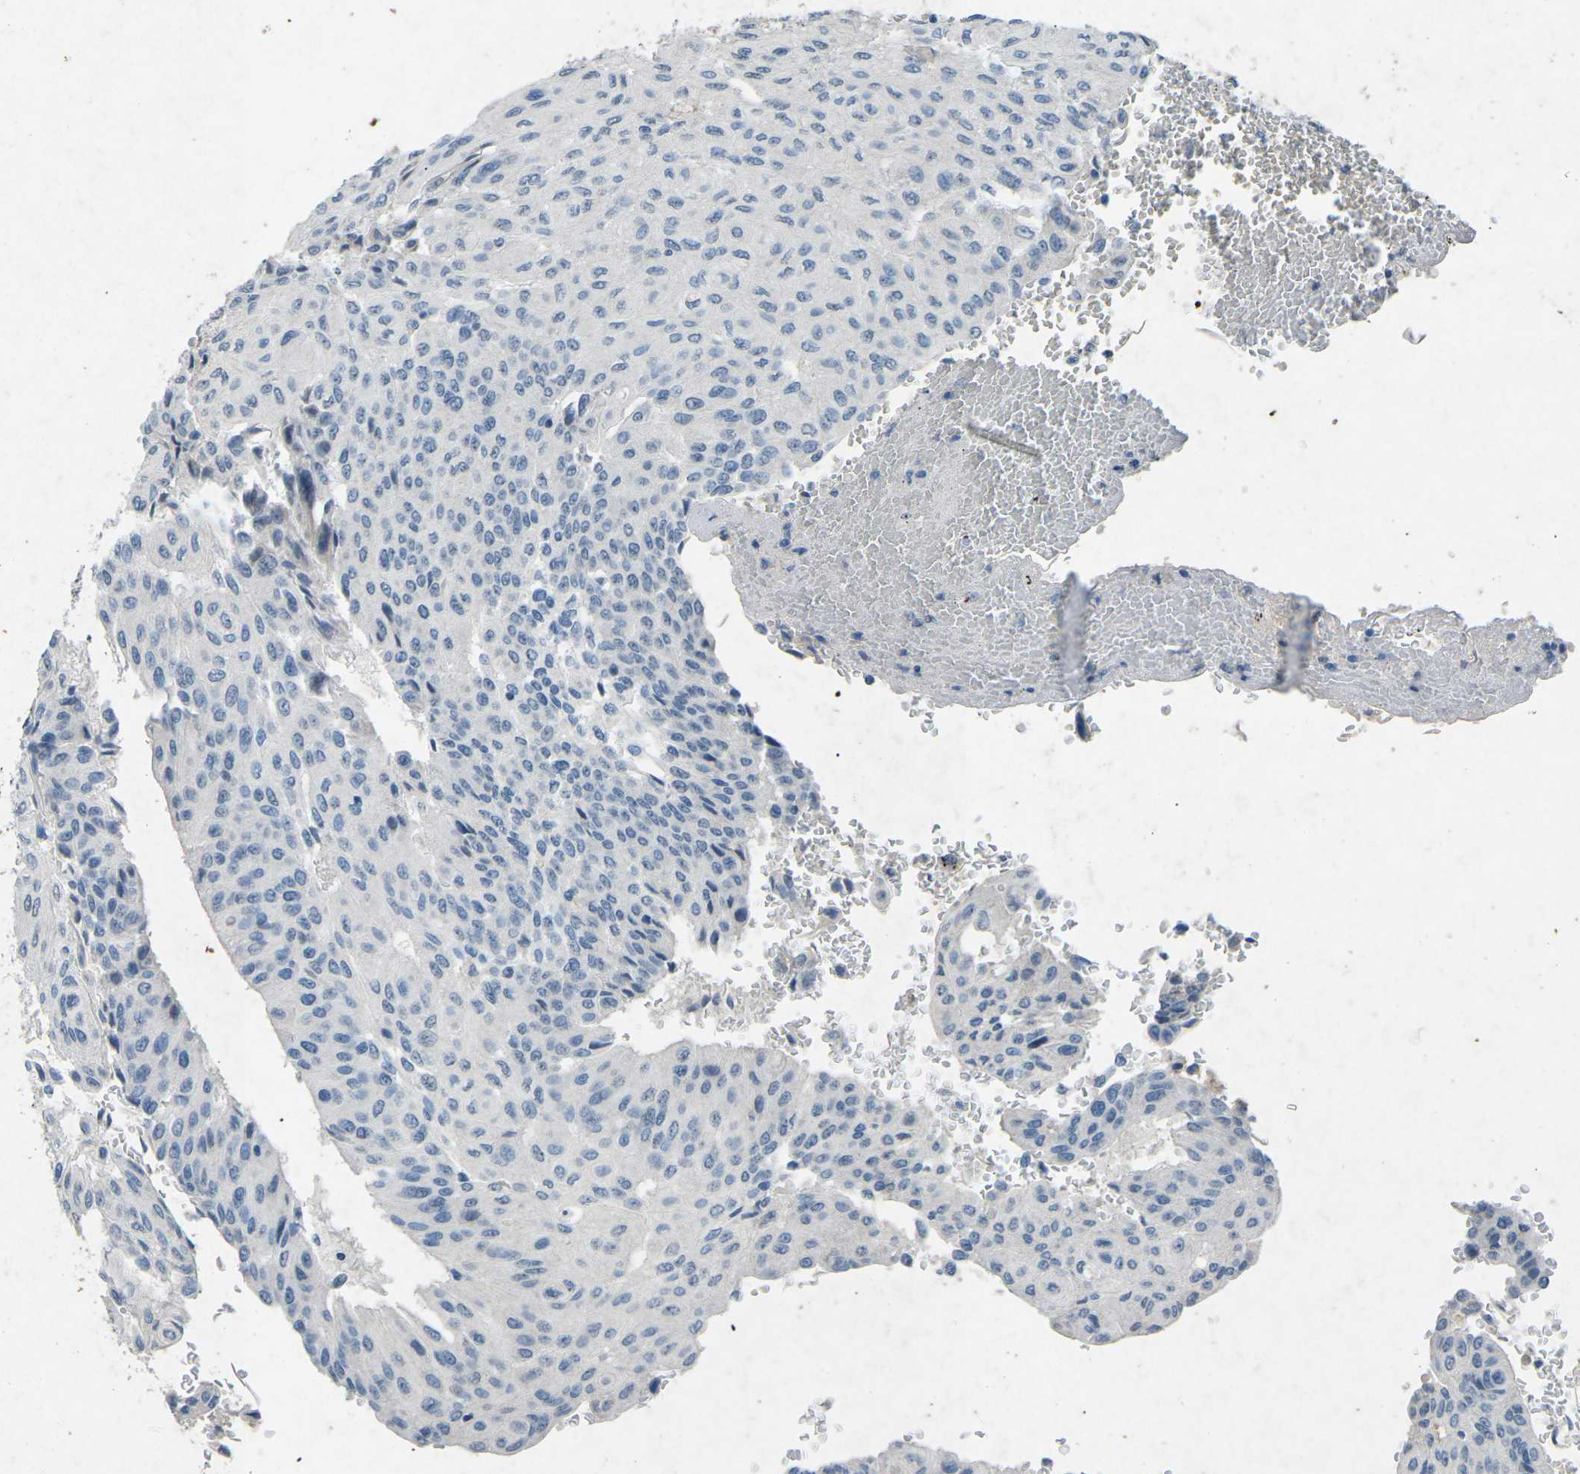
{"staining": {"intensity": "negative", "quantity": "none", "location": "none"}, "tissue": "urothelial cancer", "cell_type": "Tumor cells", "image_type": "cancer", "snomed": [{"axis": "morphology", "description": "Urothelial carcinoma, High grade"}, {"axis": "topography", "description": "Urinary bladder"}], "caption": "Immunohistochemistry micrograph of neoplastic tissue: human high-grade urothelial carcinoma stained with DAB (3,3'-diaminobenzidine) reveals no significant protein expression in tumor cells.", "gene": "A1BG", "patient": {"sex": "male", "age": 66}}